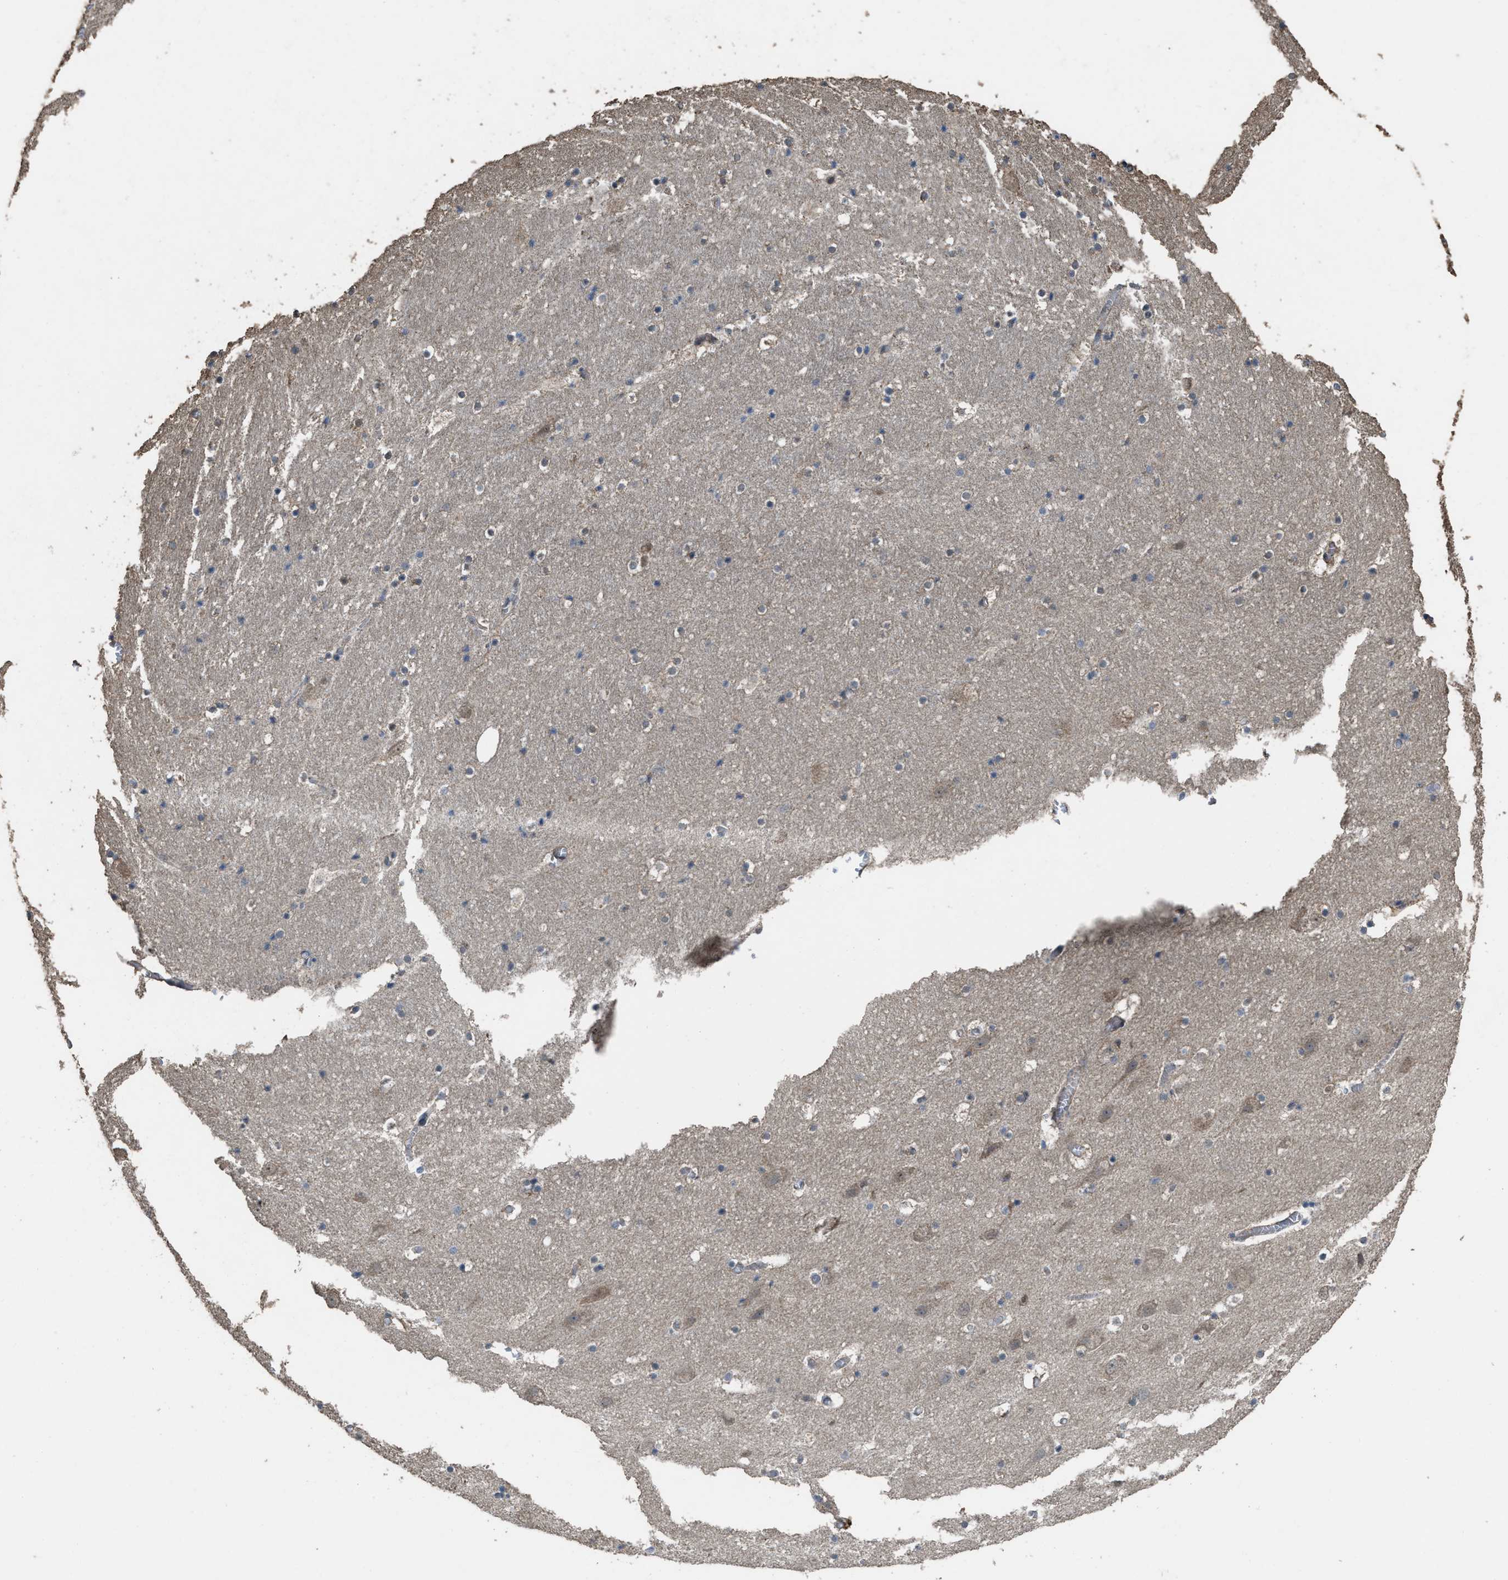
{"staining": {"intensity": "weak", "quantity": "<25%", "location": "cytoplasmic/membranous"}, "tissue": "hippocampus", "cell_type": "Glial cells", "image_type": "normal", "snomed": [{"axis": "morphology", "description": "Normal tissue, NOS"}, {"axis": "topography", "description": "Hippocampus"}], "caption": "Glial cells show no significant expression in benign hippocampus. (Stains: DAB (3,3'-diaminobenzidine) IHC with hematoxylin counter stain, Microscopy: brightfield microscopy at high magnification).", "gene": "ARL6", "patient": {"sex": "male", "age": 45}}